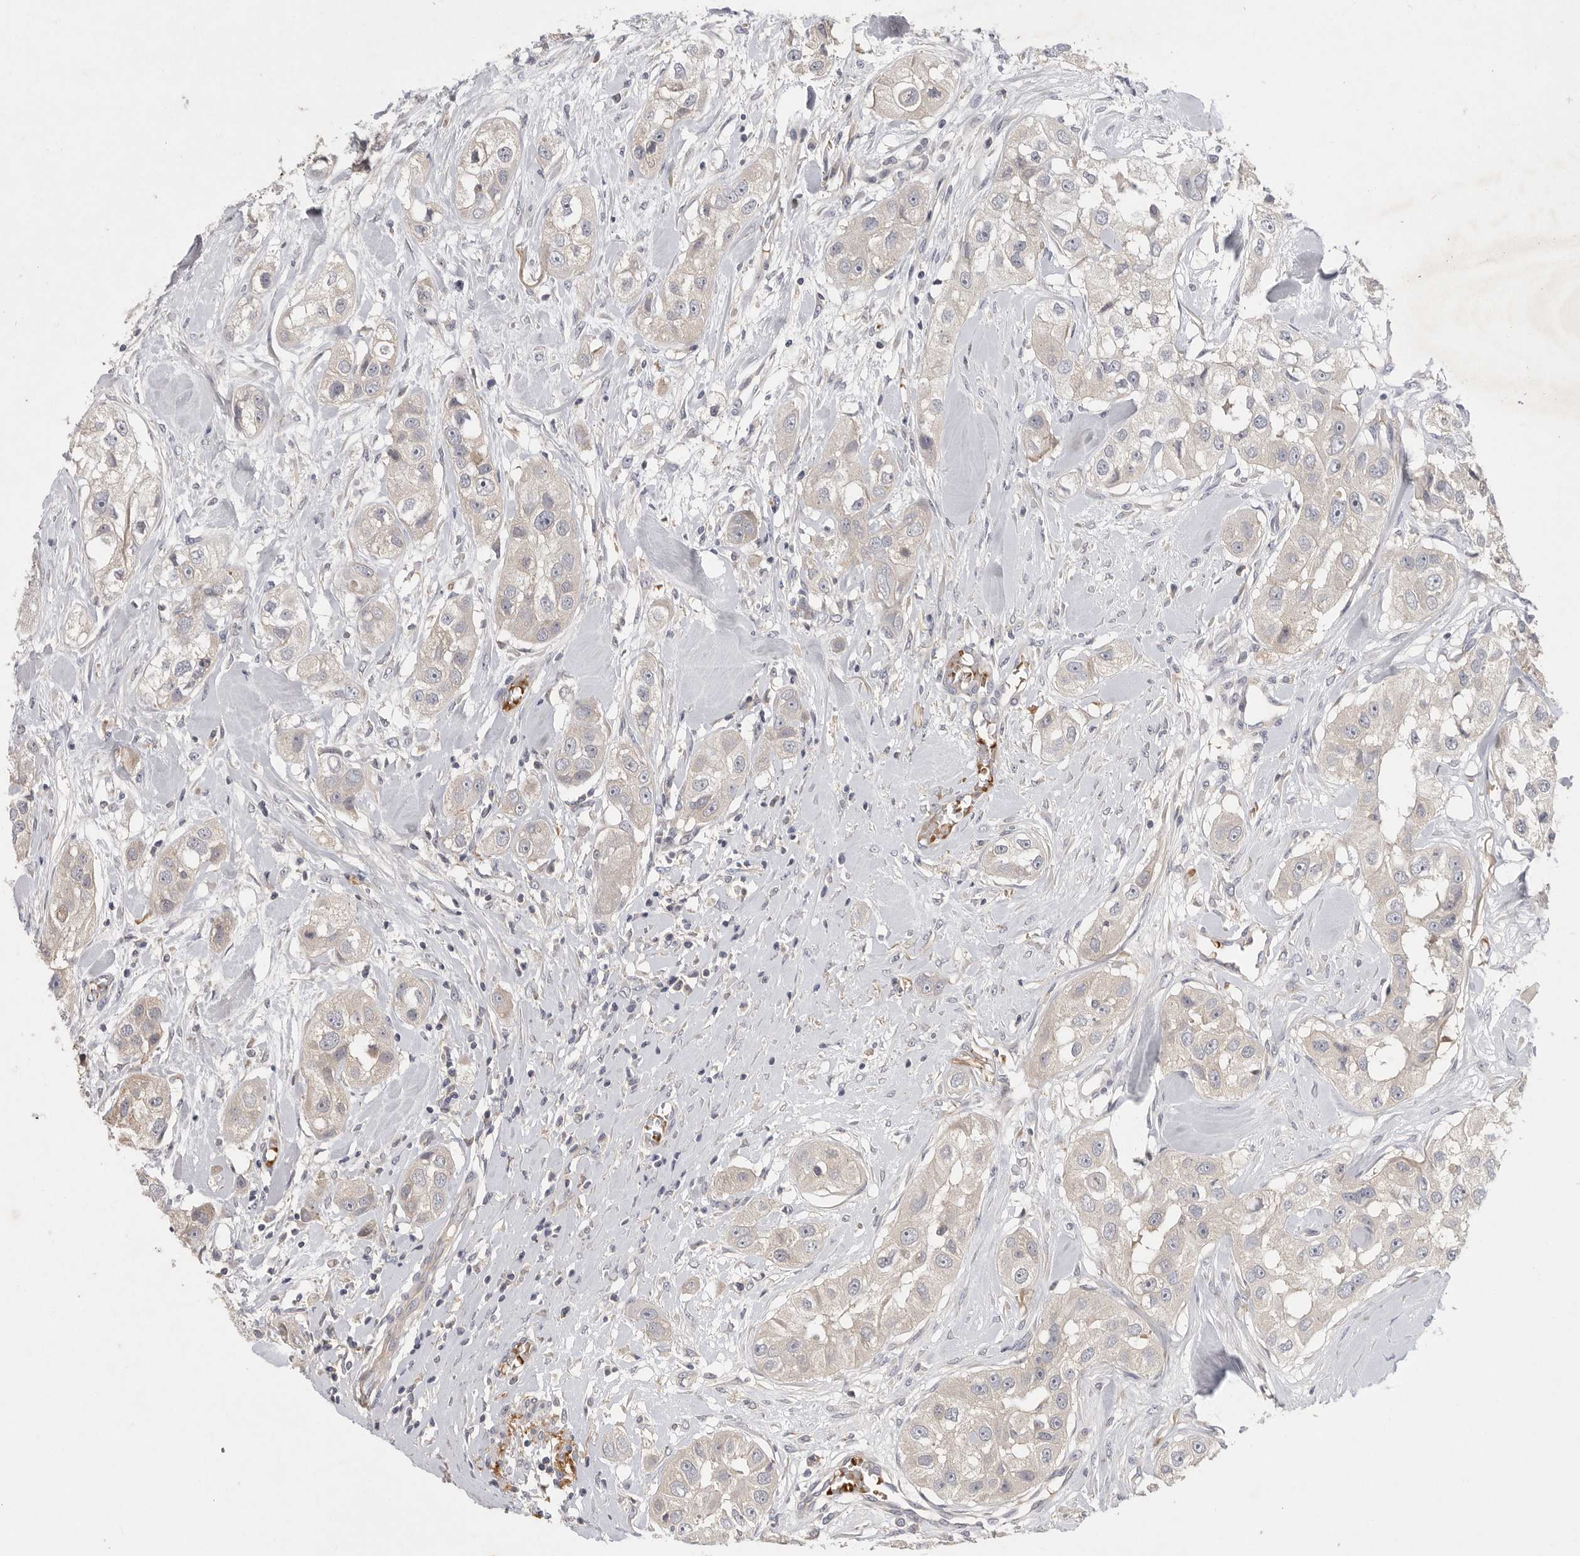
{"staining": {"intensity": "negative", "quantity": "none", "location": "none"}, "tissue": "head and neck cancer", "cell_type": "Tumor cells", "image_type": "cancer", "snomed": [{"axis": "morphology", "description": "Normal tissue, NOS"}, {"axis": "morphology", "description": "Squamous cell carcinoma, NOS"}, {"axis": "topography", "description": "Skeletal muscle"}, {"axis": "topography", "description": "Head-Neck"}], "caption": "Squamous cell carcinoma (head and neck) stained for a protein using immunohistochemistry (IHC) displays no staining tumor cells.", "gene": "CFAP298", "patient": {"sex": "male", "age": 51}}